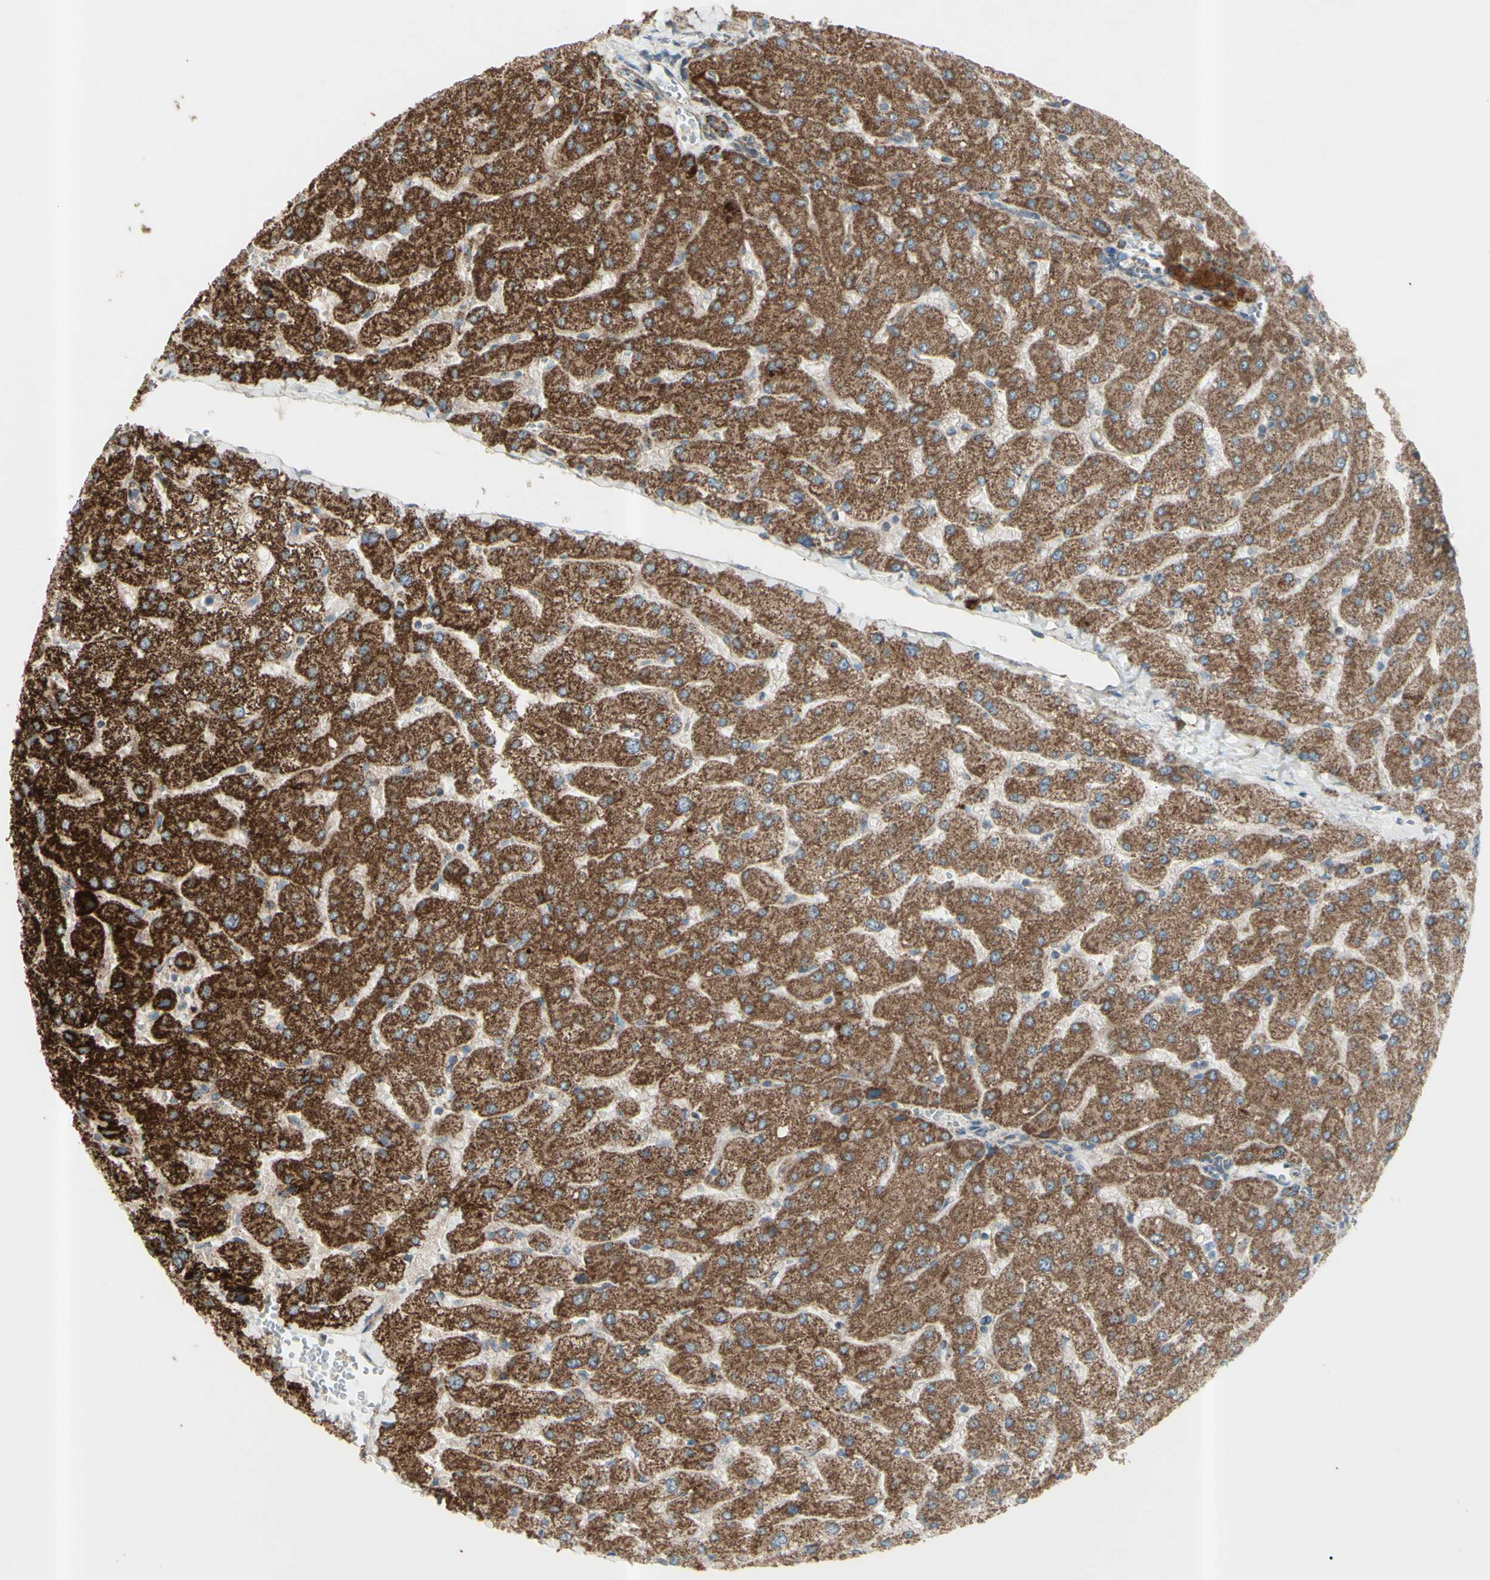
{"staining": {"intensity": "moderate", "quantity": ">75%", "location": "cytoplasmic/membranous"}, "tissue": "liver", "cell_type": "Cholangiocytes", "image_type": "normal", "snomed": [{"axis": "morphology", "description": "Normal tissue, NOS"}, {"axis": "topography", "description": "Liver"}], "caption": "Liver stained with a brown dye demonstrates moderate cytoplasmic/membranous positive positivity in approximately >75% of cholangiocytes.", "gene": "RHOT1", "patient": {"sex": "male", "age": 55}}